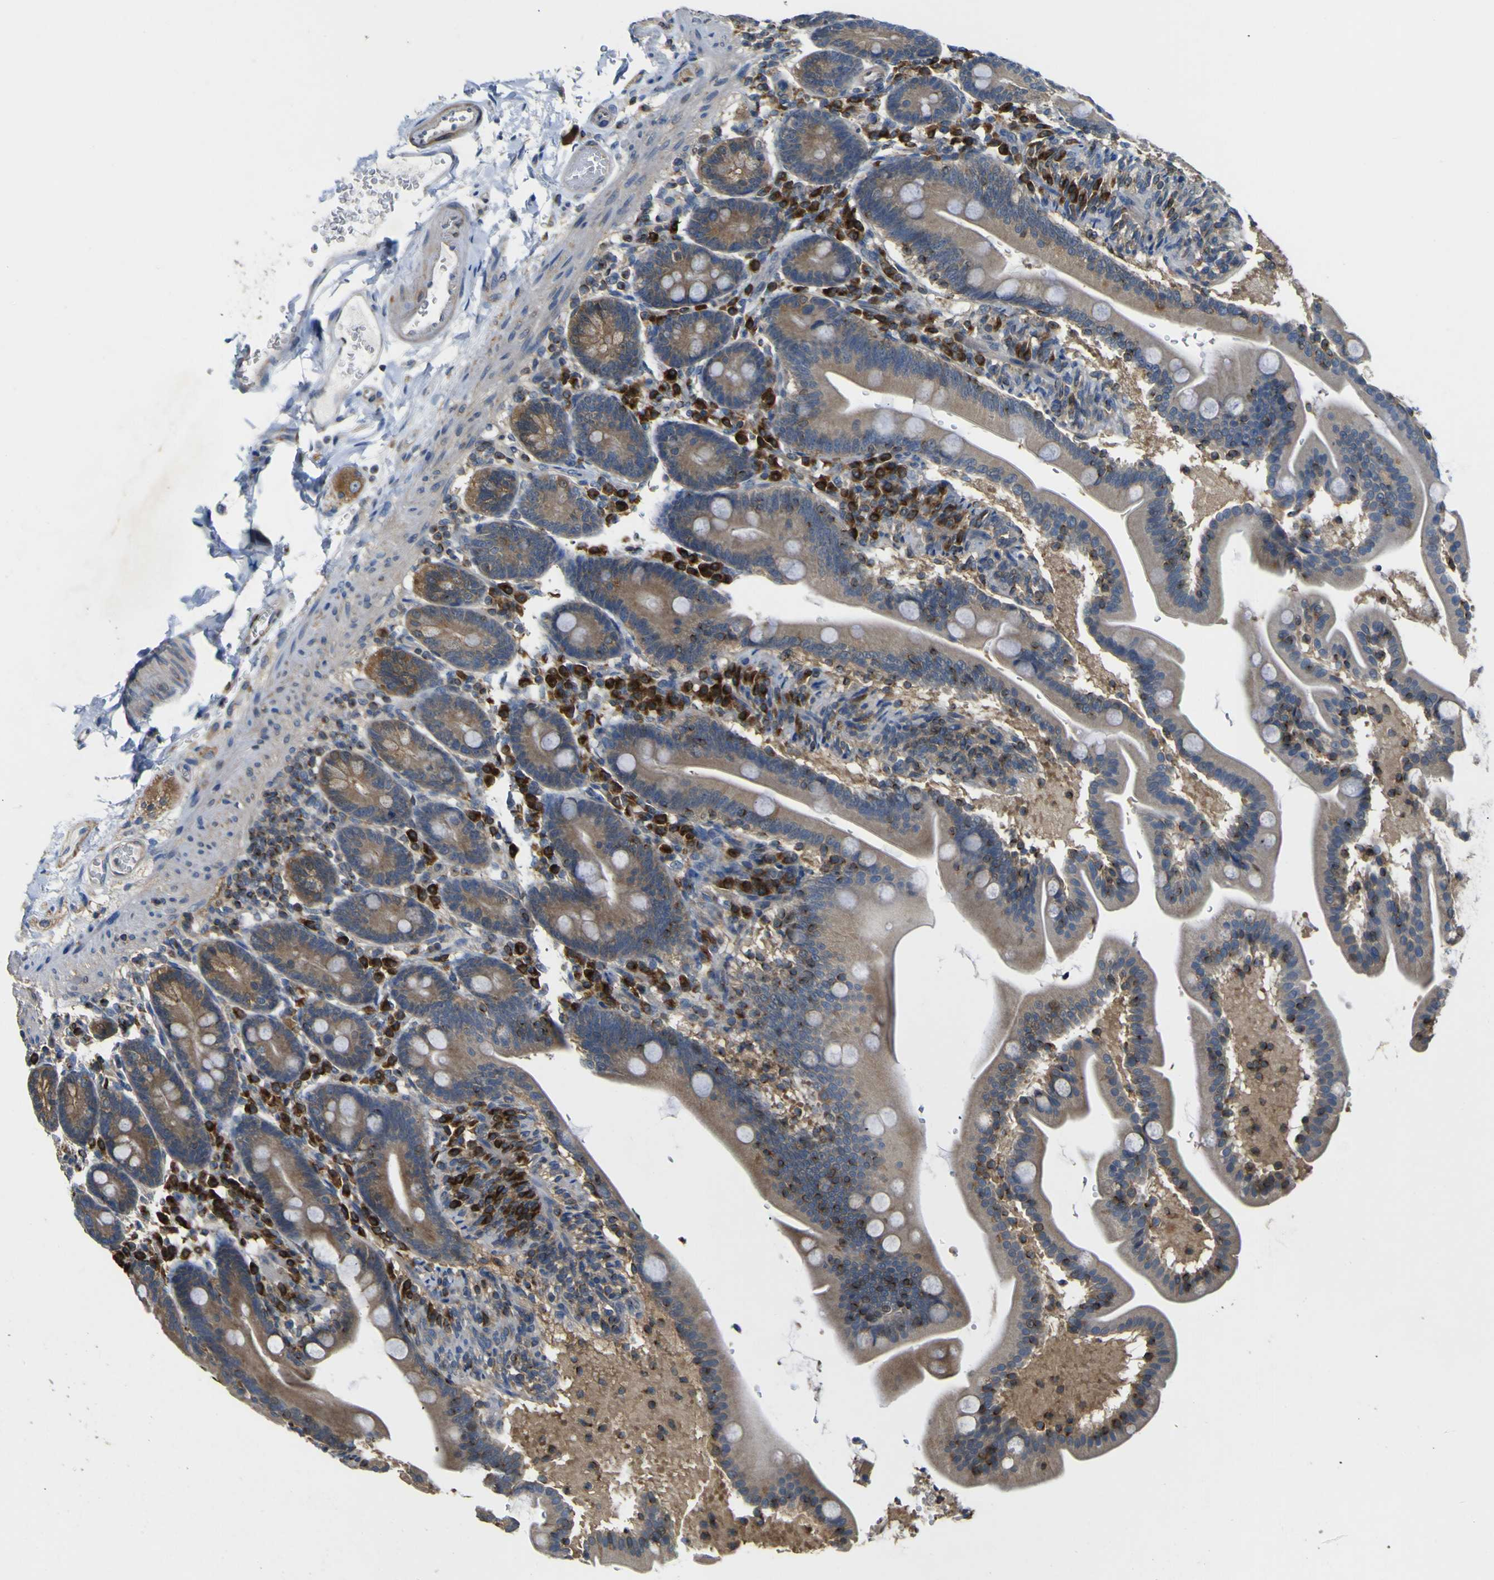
{"staining": {"intensity": "moderate", "quantity": ">75%", "location": "cytoplasmic/membranous"}, "tissue": "duodenum", "cell_type": "Glandular cells", "image_type": "normal", "snomed": [{"axis": "morphology", "description": "Normal tissue, NOS"}, {"axis": "topography", "description": "Duodenum"}], "caption": "Duodenum stained with DAB (3,3'-diaminobenzidine) IHC demonstrates medium levels of moderate cytoplasmic/membranous staining in approximately >75% of glandular cells. The staining is performed using DAB brown chromogen to label protein expression. The nuclei are counter-stained blue using hematoxylin.", "gene": "EML2", "patient": {"sex": "male", "age": 54}}